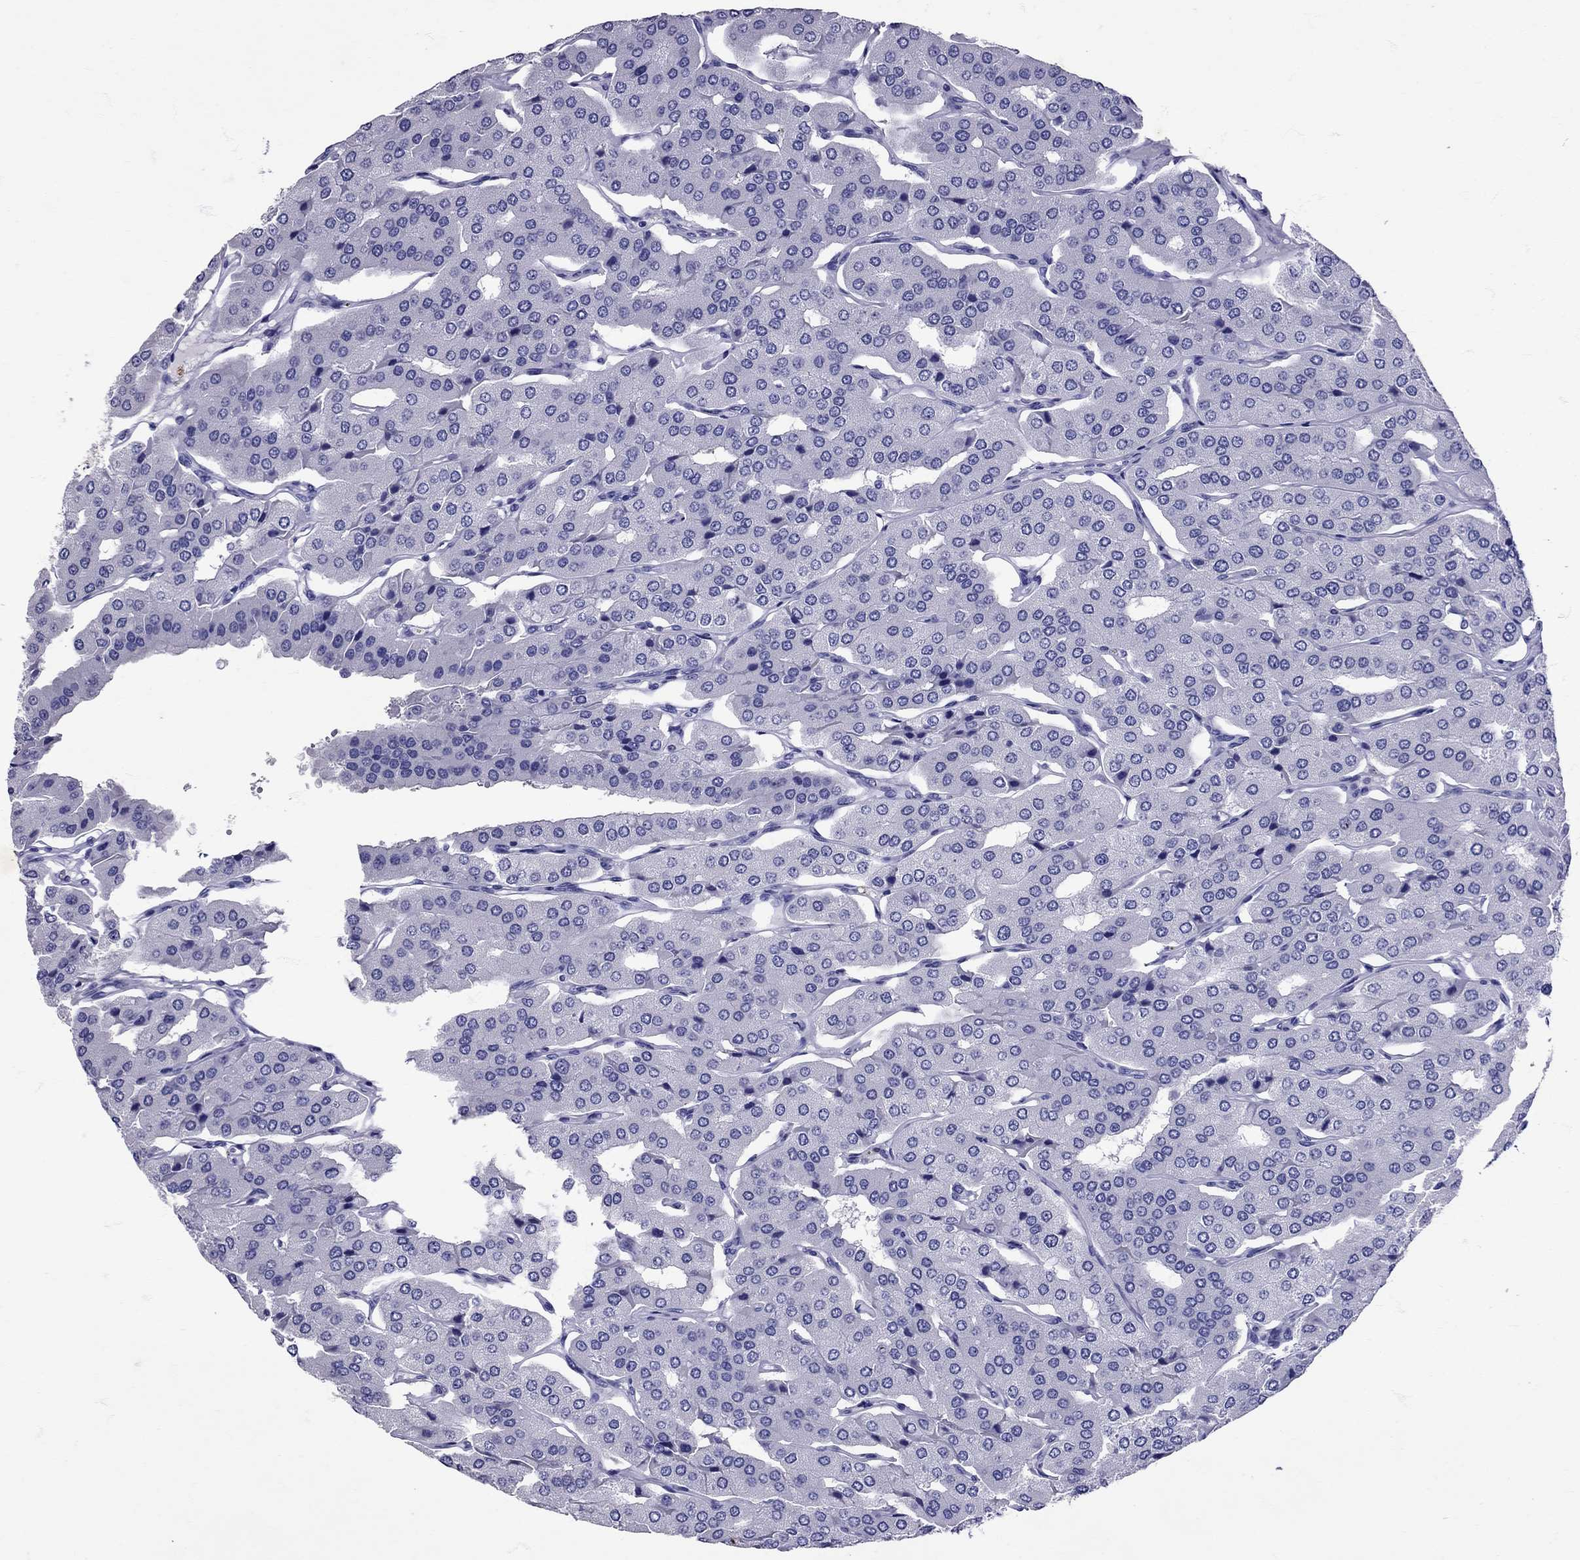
{"staining": {"intensity": "negative", "quantity": "none", "location": "none"}, "tissue": "parathyroid gland", "cell_type": "Glandular cells", "image_type": "normal", "snomed": [{"axis": "morphology", "description": "Normal tissue, NOS"}, {"axis": "morphology", "description": "Adenoma, NOS"}, {"axis": "topography", "description": "Parathyroid gland"}], "caption": "Immunohistochemistry (IHC) histopathology image of benign parathyroid gland stained for a protein (brown), which shows no expression in glandular cells. (Stains: DAB IHC with hematoxylin counter stain, Microscopy: brightfield microscopy at high magnification).", "gene": "AVP", "patient": {"sex": "female", "age": 86}}